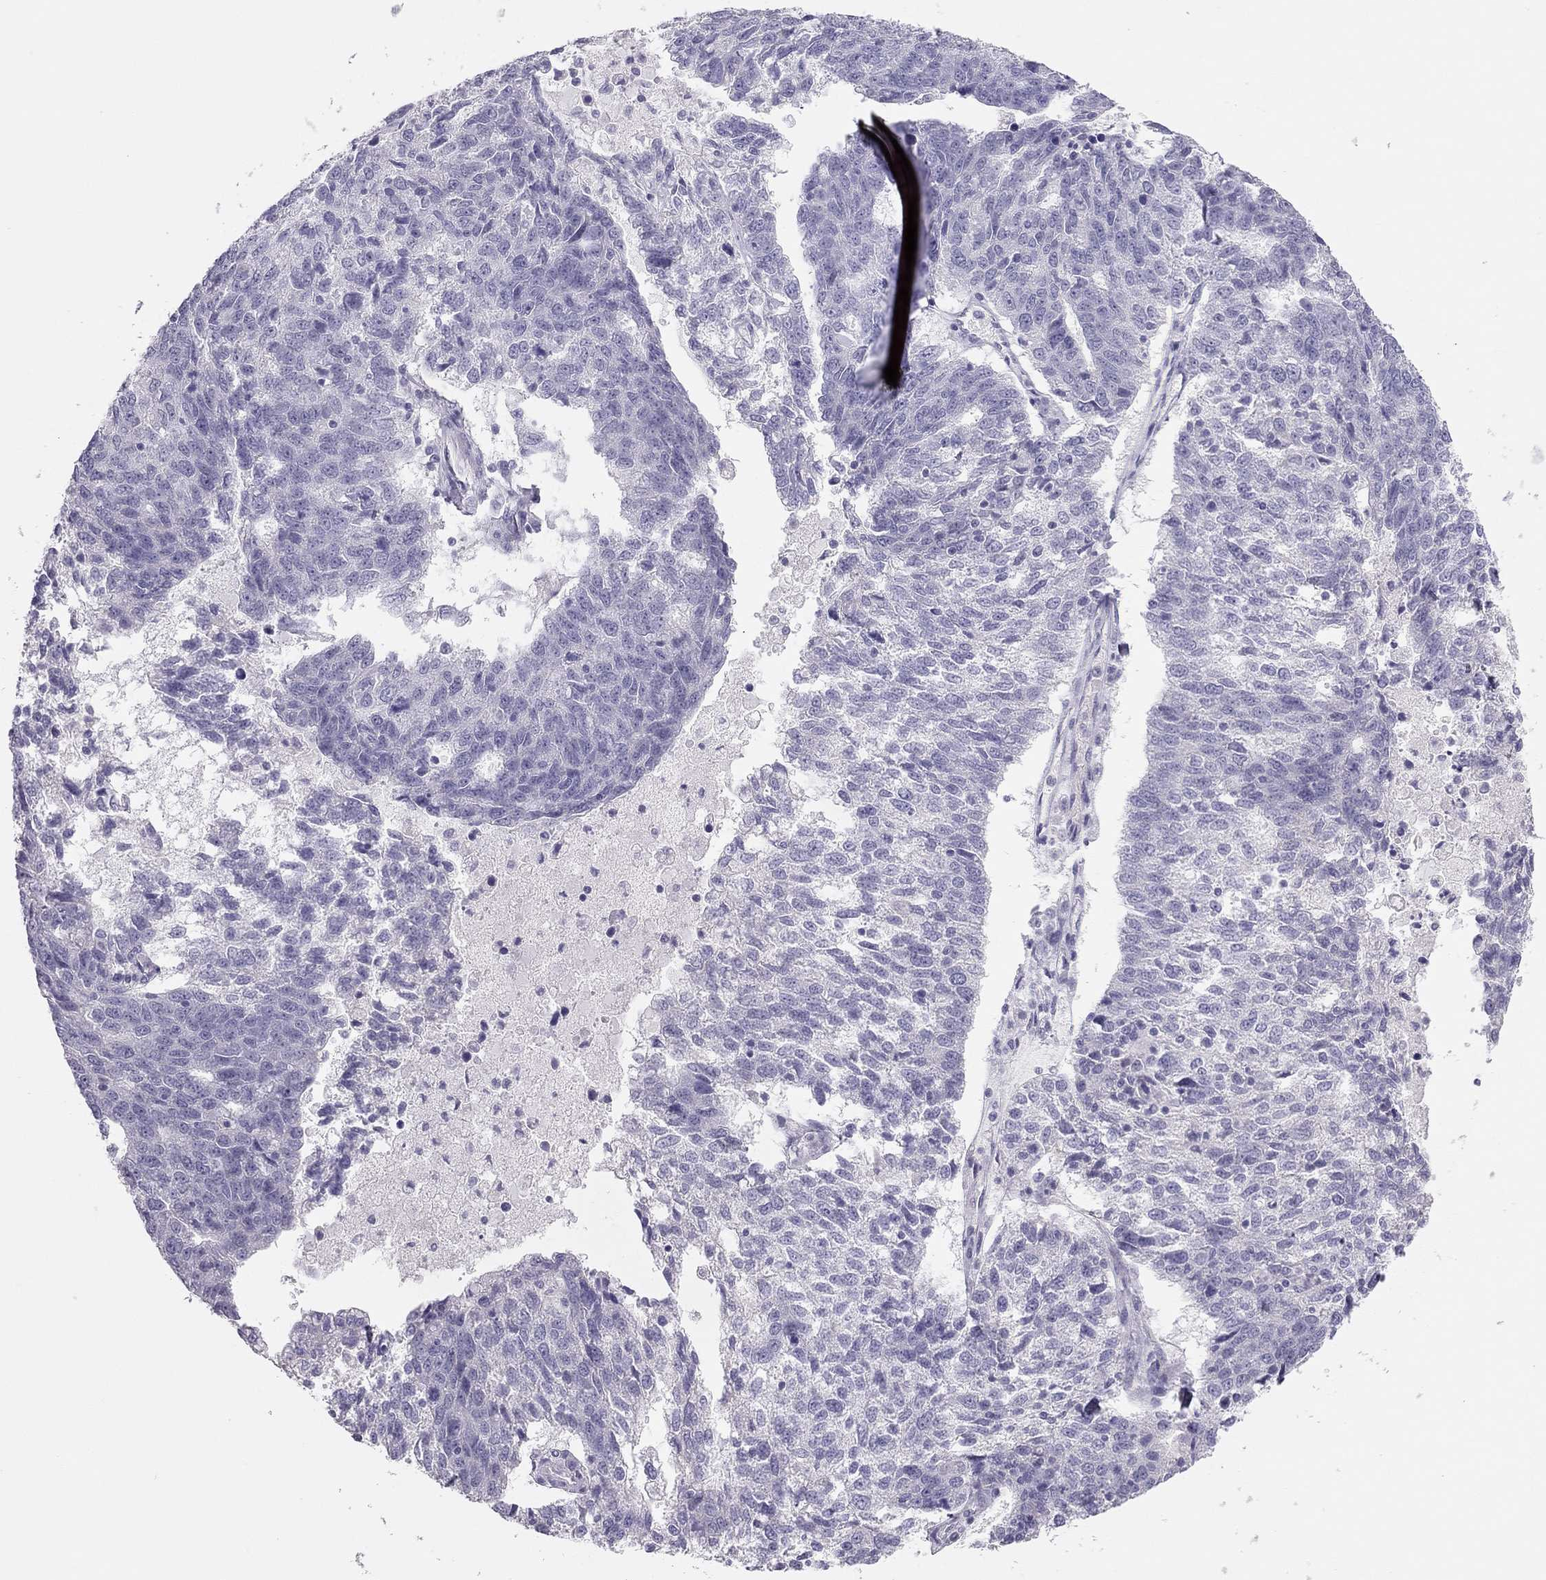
{"staining": {"intensity": "negative", "quantity": "none", "location": "none"}, "tissue": "ovarian cancer", "cell_type": "Tumor cells", "image_type": "cancer", "snomed": [{"axis": "morphology", "description": "Cystadenocarcinoma, serous, NOS"}, {"axis": "topography", "description": "Ovary"}], "caption": "An immunohistochemistry histopathology image of ovarian cancer (serous cystadenocarcinoma) is shown. There is no staining in tumor cells of ovarian cancer (serous cystadenocarcinoma).", "gene": "SPATA12", "patient": {"sex": "female", "age": 71}}